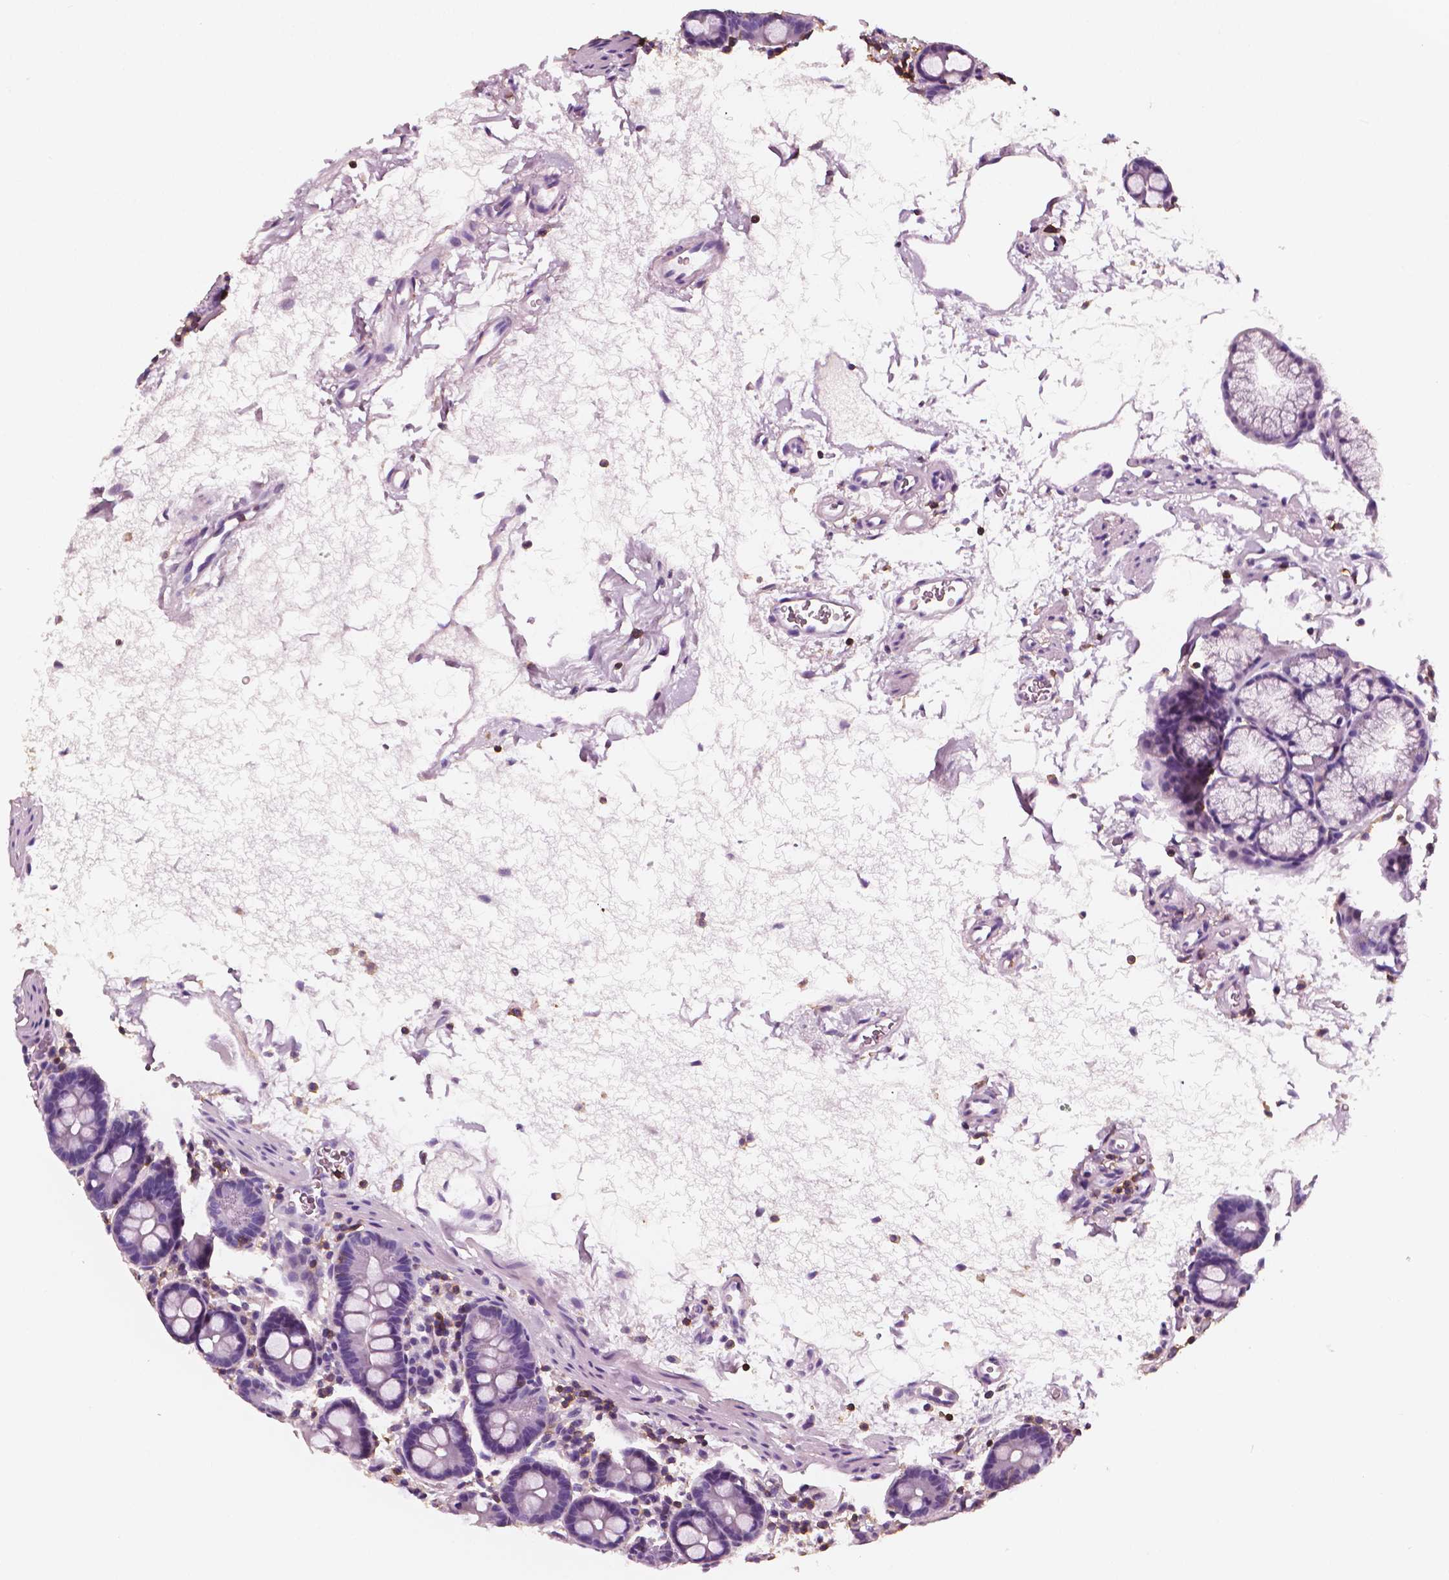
{"staining": {"intensity": "negative", "quantity": "none", "location": "none"}, "tissue": "duodenum", "cell_type": "Glandular cells", "image_type": "normal", "snomed": [{"axis": "morphology", "description": "Normal tissue, NOS"}, {"axis": "topography", "description": "Pancreas"}, {"axis": "topography", "description": "Duodenum"}], "caption": "This image is of normal duodenum stained with IHC to label a protein in brown with the nuclei are counter-stained blue. There is no staining in glandular cells. (Brightfield microscopy of DAB (3,3'-diaminobenzidine) immunohistochemistry (IHC) at high magnification).", "gene": "PTPRC", "patient": {"sex": "male", "age": 59}}